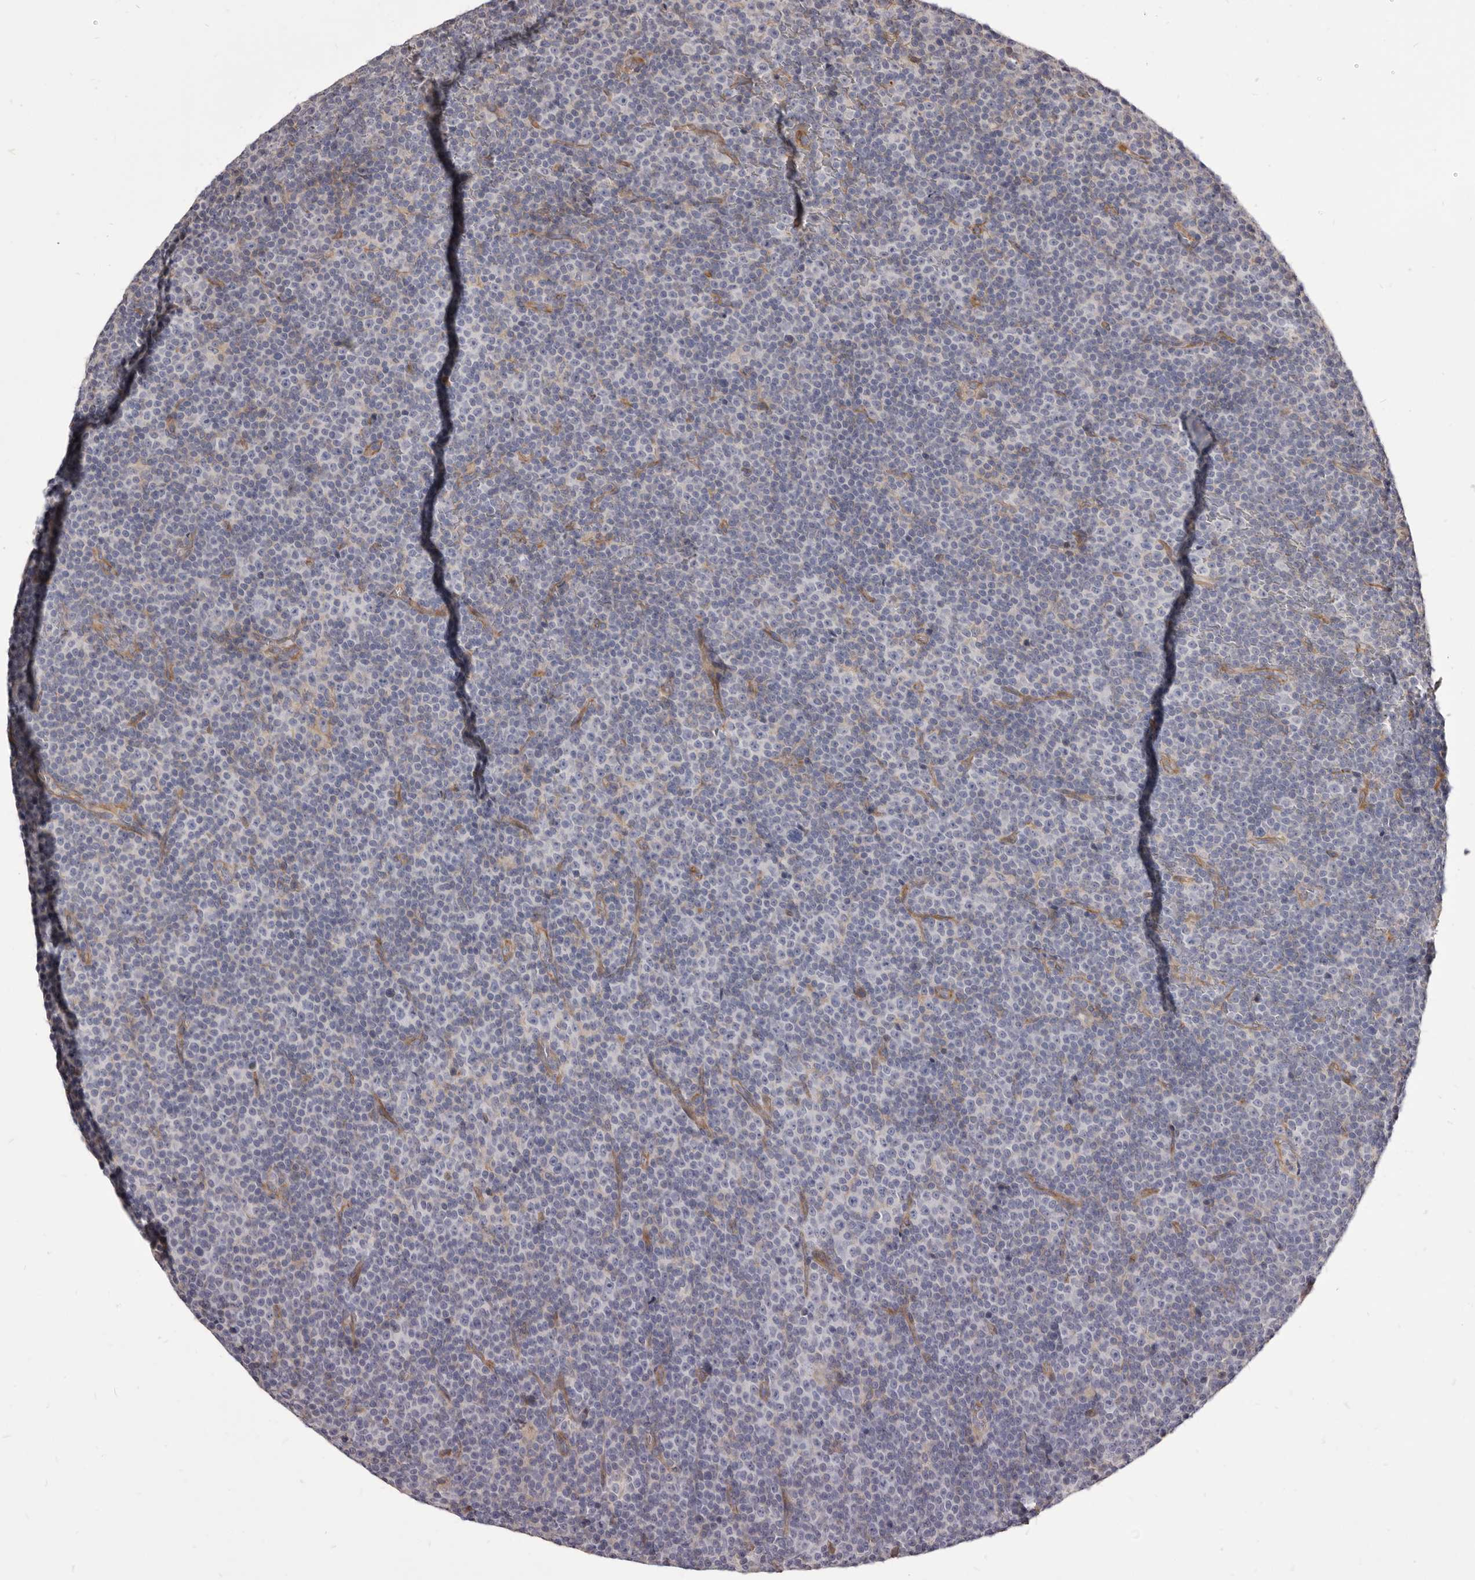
{"staining": {"intensity": "negative", "quantity": "none", "location": "none"}, "tissue": "lymphoma", "cell_type": "Tumor cells", "image_type": "cancer", "snomed": [{"axis": "morphology", "description": "Malignant lymphoma, non-Hodgkin's type, Low grade"}, {"axis": "topography", "description": "Lymph node"}], "caption": "Lymphoma stained for a protein using immunohistochemistry (IHC) demonstrates no expression tumor cells.", "gene": "FAS", "patient": {"sex": "female", "age": 67}}